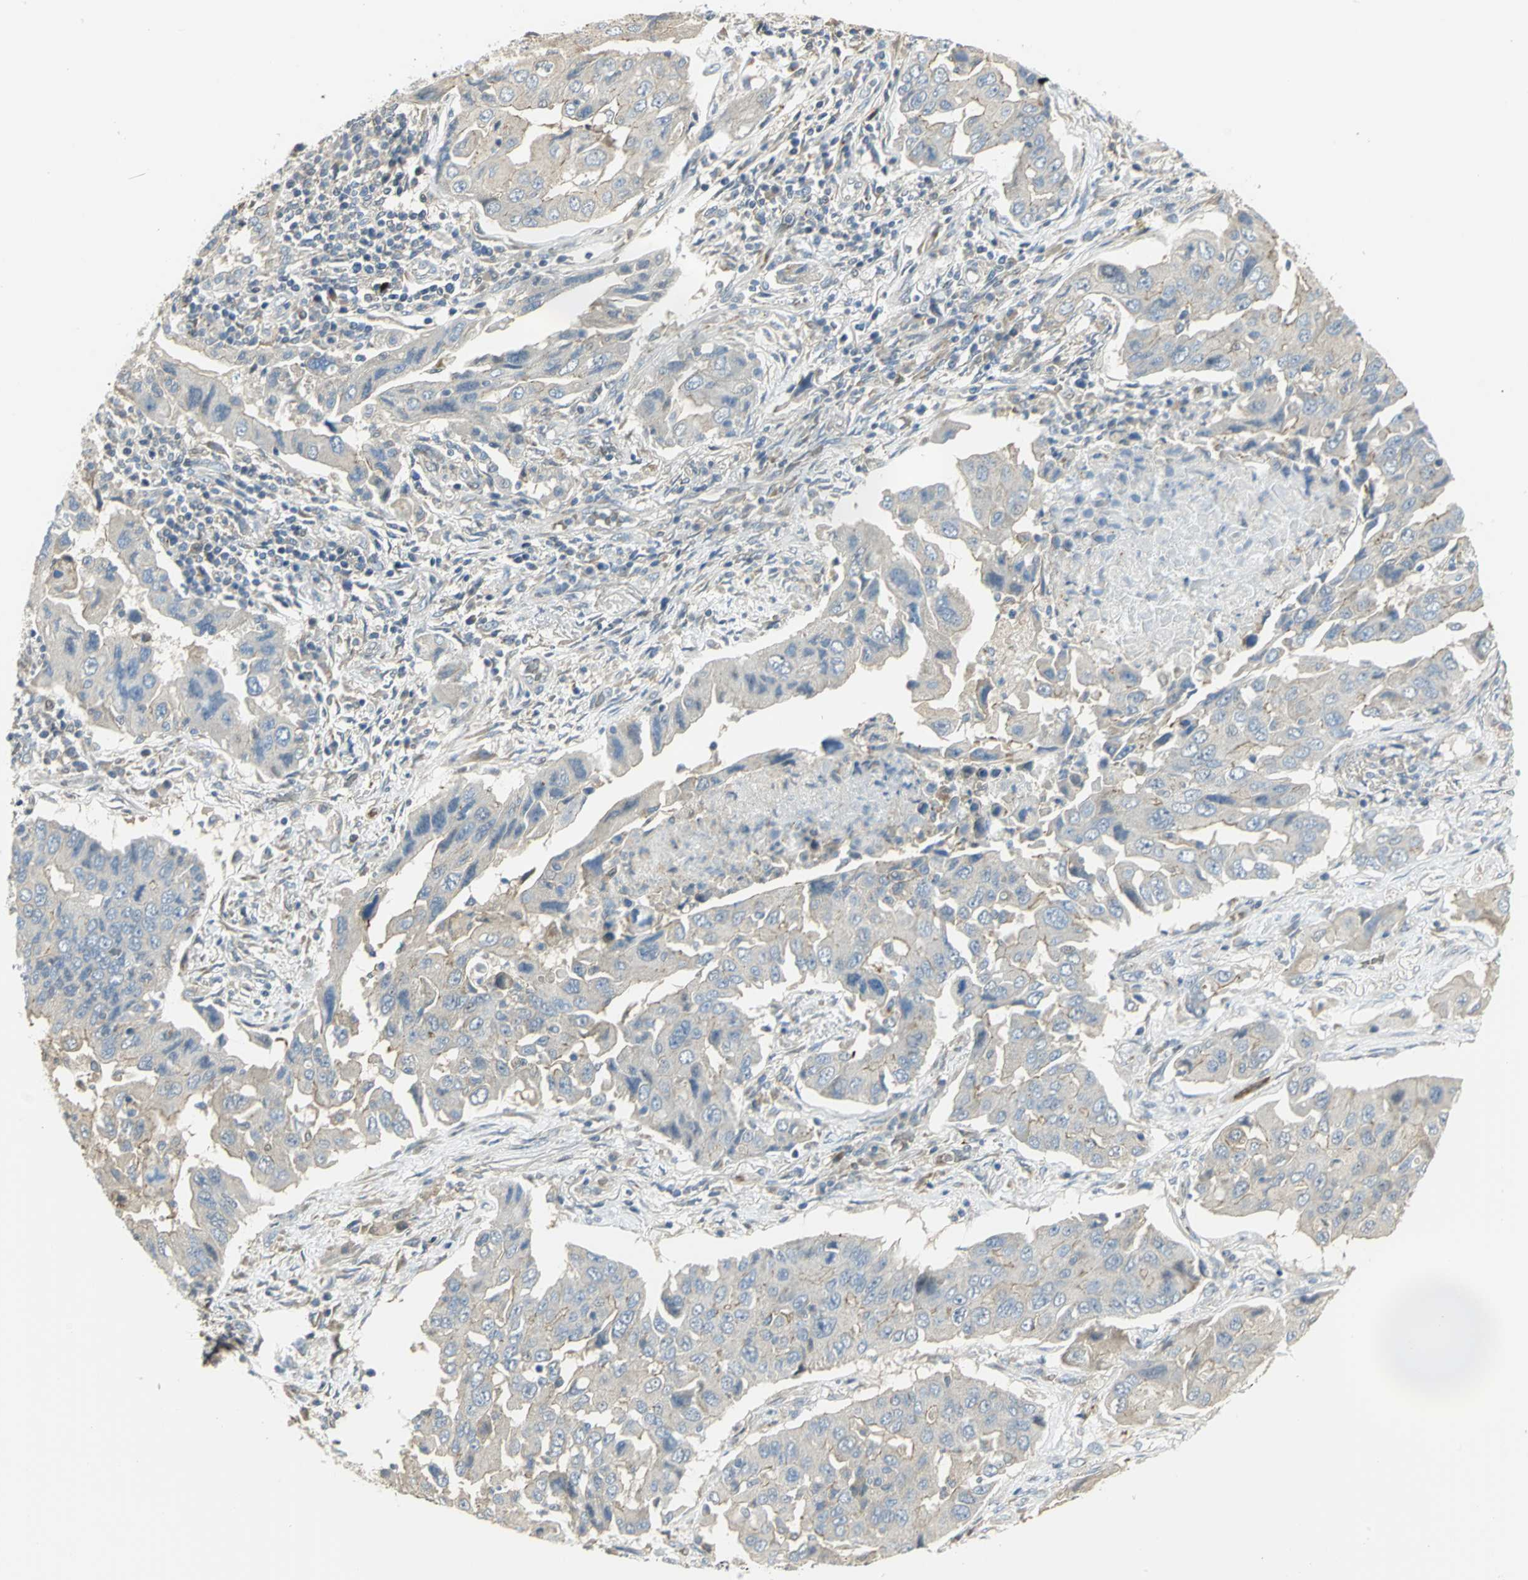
{"staining": {"intensity": "negative", "quantity": "none", "location": "none"}, "tissue": "lung cancer", "cell_type": "Tumor cells", "image_type": "cancer", "snomed": [{"axis": "morphology", "description": "Adenocarcinoma, NOS"}, {"axis": "topography", "description": "Lung"}], "caption": "Tumor cells show no significant protein positivity in lung cancer (adenocarcinoma). (Stains: DAB (3,3'-diaminobenzidine) immunohistochemistry with hematoxylin counter stain, Microscopy: brightfield microscopy at high magnification).", "gene": "ANK1", "patient": {"sex": "female", "age": 65}}